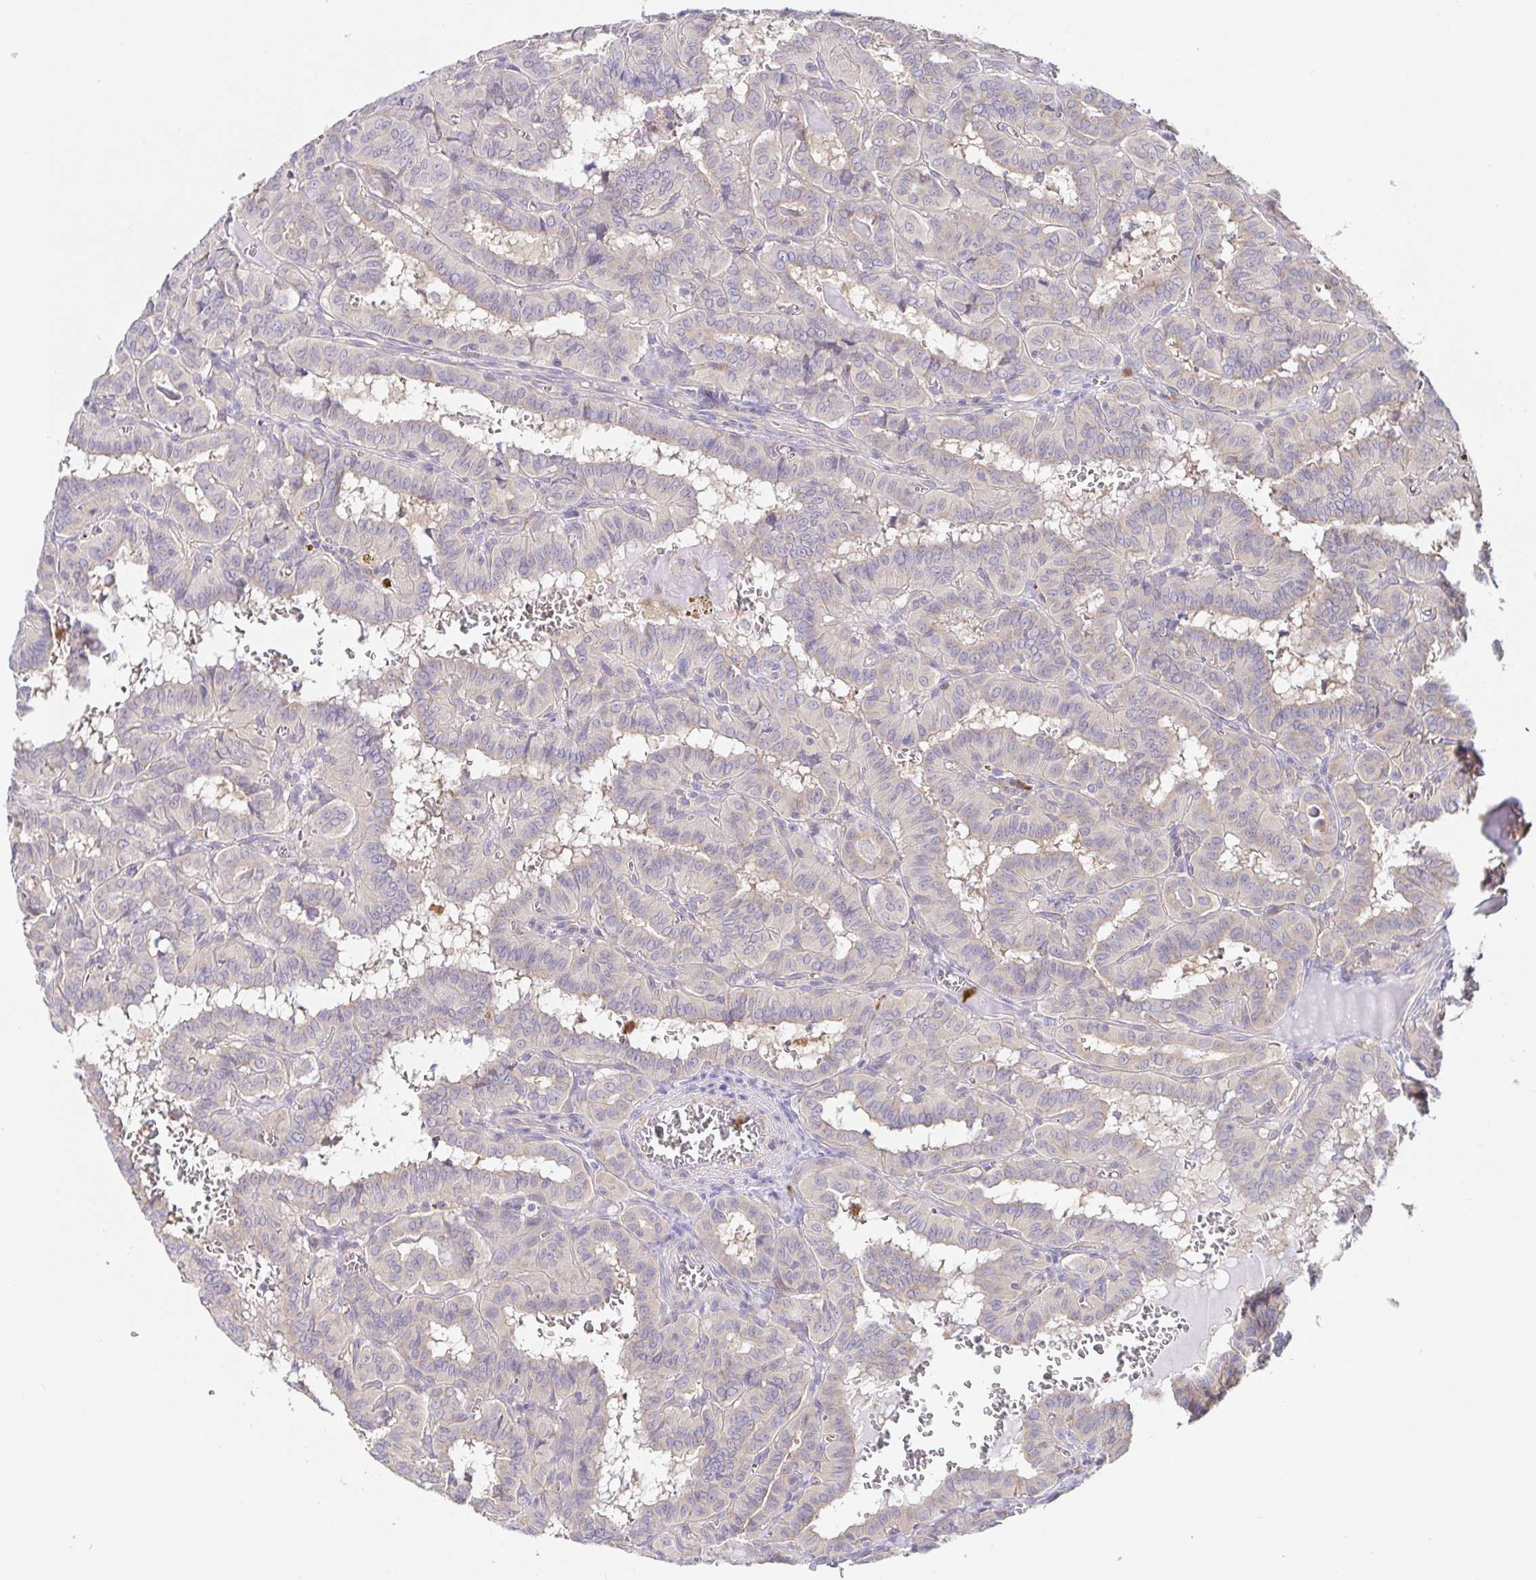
{"staining": {"intensity": "negative", "quantity": "none", "location": "none"}, "tissue": "thyroid cancer", "cell_type": "Tumor cells", "image_type": "cancer", "snomed": [{"axis": "morphology", "description": "Papillary adenocarcinoma, NOS"}, {"axis": "topography", "description": "Thyroid gland"}], "caption": "This is an IHC photomicrograph of human thyroid papillary adenocarcinoma. There is no positivity in tumor cells.", "gene": "PDPK1", "patient": {"sex": "female", "age": 21}}